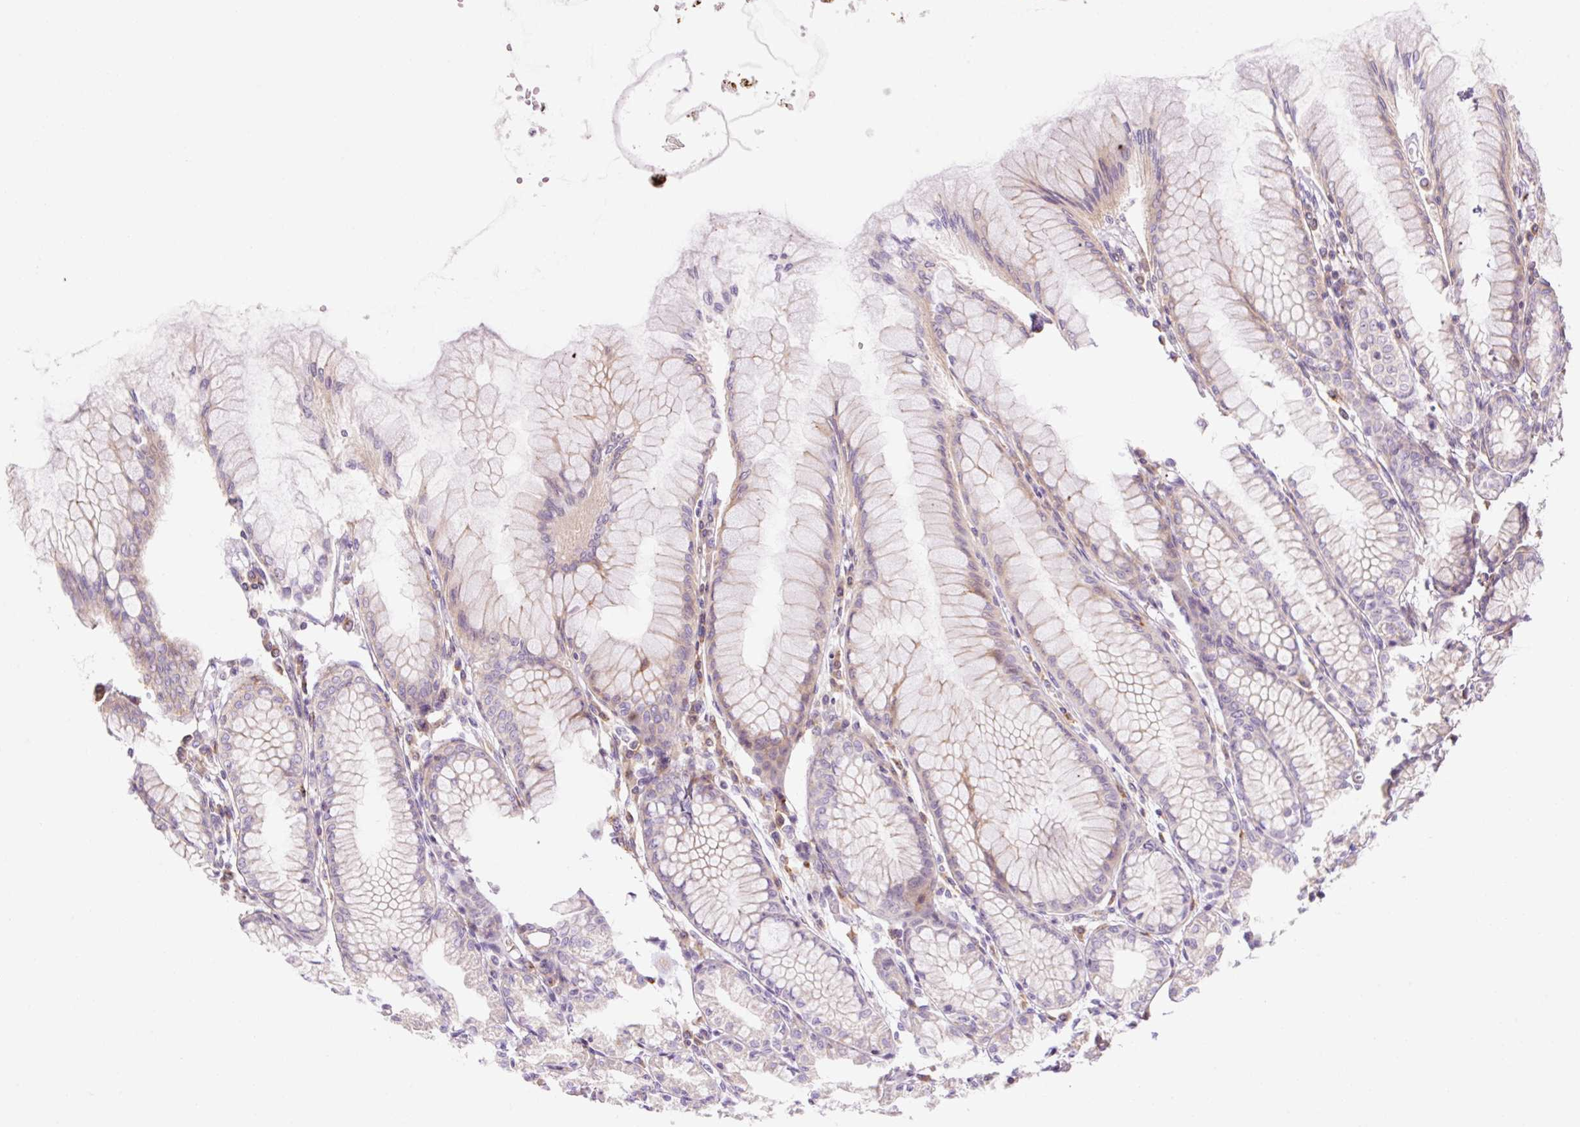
{"staining": {"intensity": "moderate", "quantity": "<25%", "location": "cytoplasmic/membranous"}, "tissue": "stomach", "cell_type": "Glandular cells", "image_type": "normal", "snomed": [{"axis": "morphology", "description": "Normal tissue, NOS"}, {"axis": "topography", "description": "Stomach"}], "caption": "Protein expression analysis of normal stomach shows moderate cytoplasmic/membranous staining in about <25% of glandular cells. (Brightfield microscopy of DAB IHC at high magnification).", "gene": "GRID2", "patient": {"sex": "female", "age": 57}}